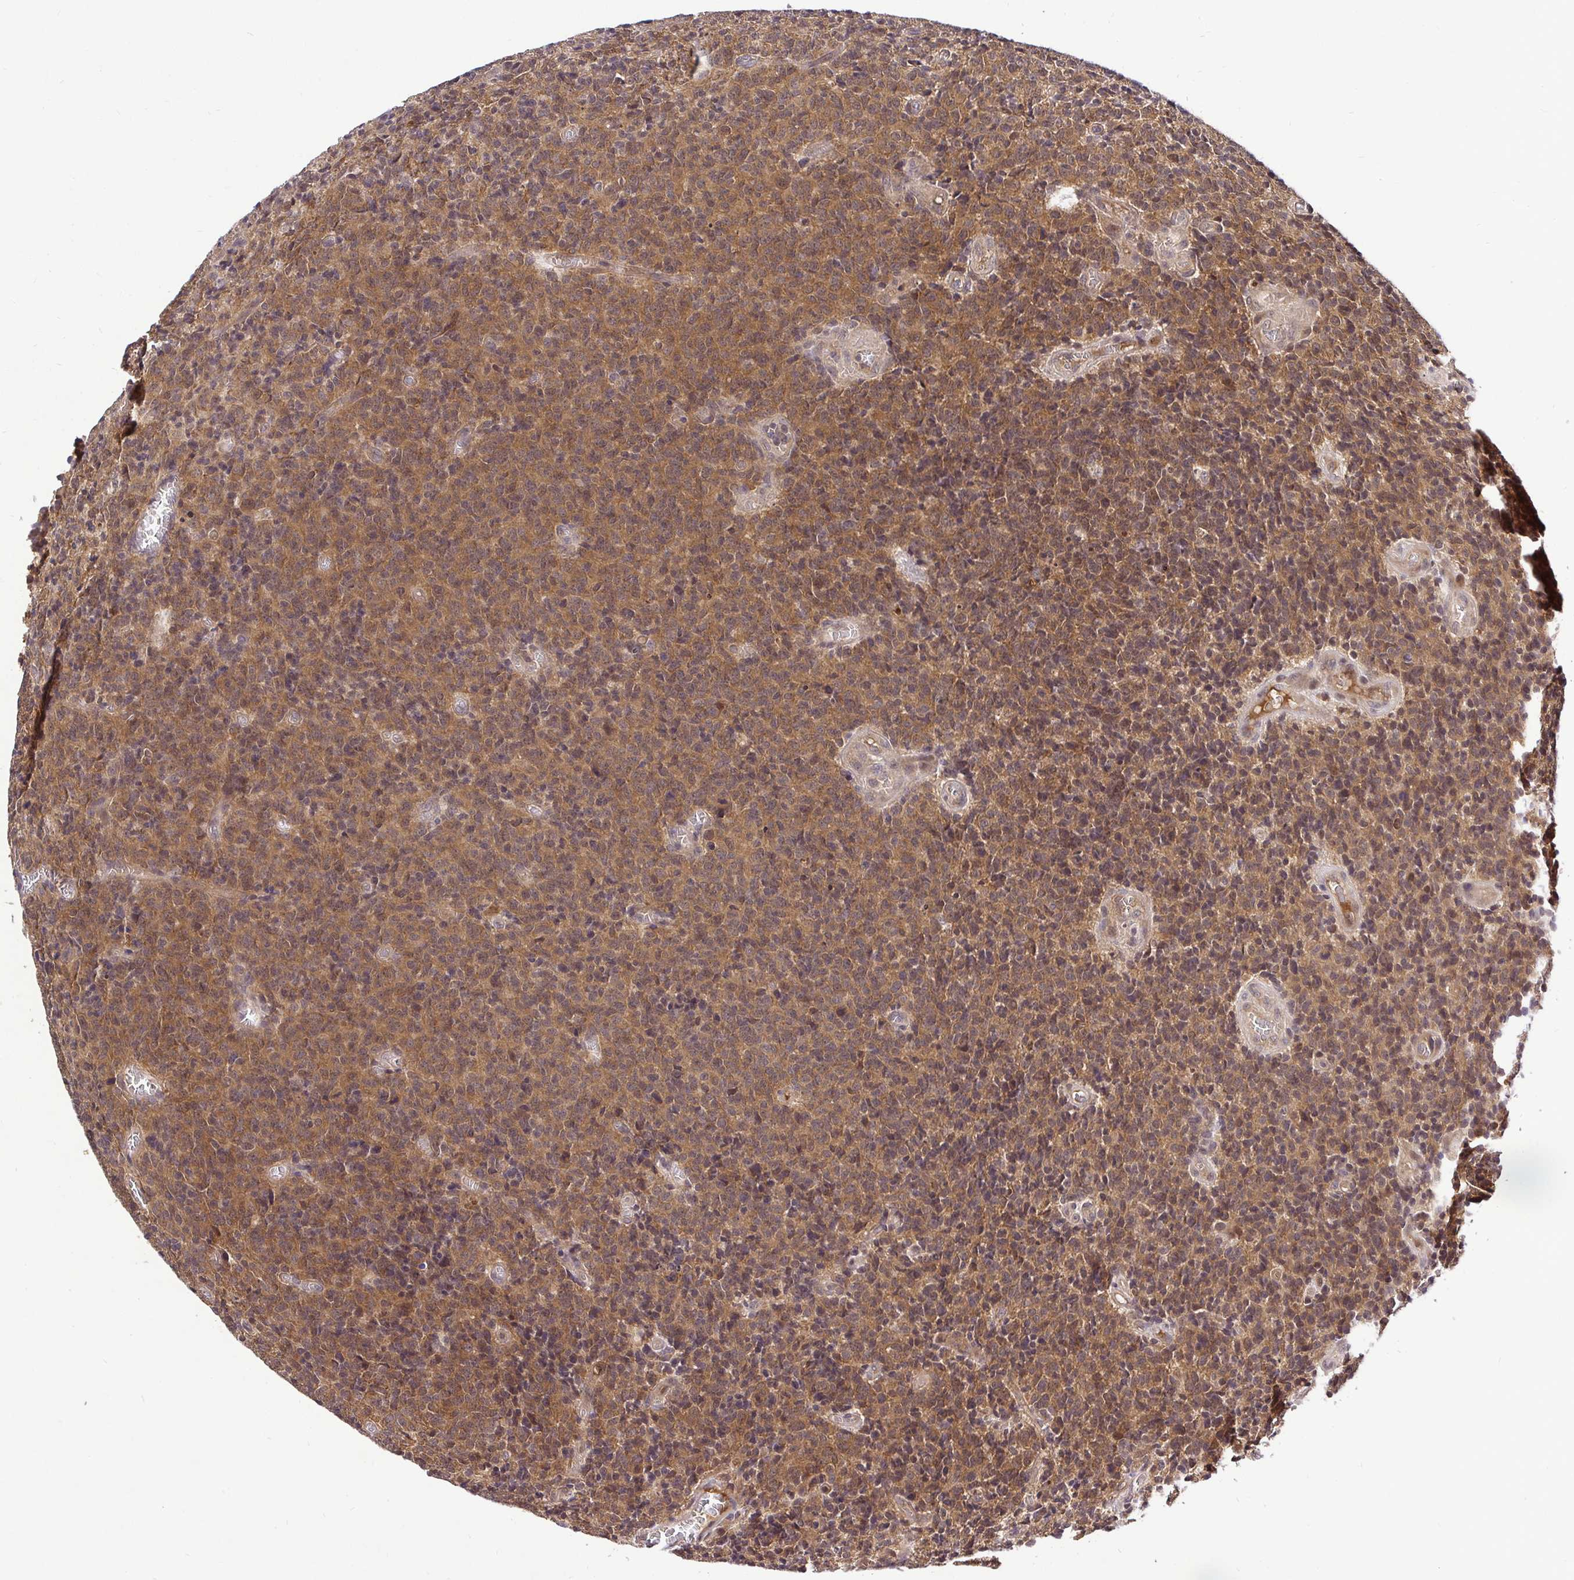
{"staining": {"intensity": "moderate", "quantity": ">75%", "location": "cytoplasmic/membranous,nuclear"}, "tissue": "glioma", "cell_type": "Tumor cells", "image_type": "cancer", "snomed": [{"axis": "morphology", "description": "Glioma, malignant, High grade"}, {"axis": "topography", "description": "Brain"}], "caption": "Tumor cells reveal medium levels of moderate cytoplasmic/membranous and nuclear positivity in about >75% of cells in human malignant high-grade glioma. (Brightfield microscopy of DAB IHC at high magnification).", "gene": "UBE2M", "patient": {"sex": "male", "age": 76}}